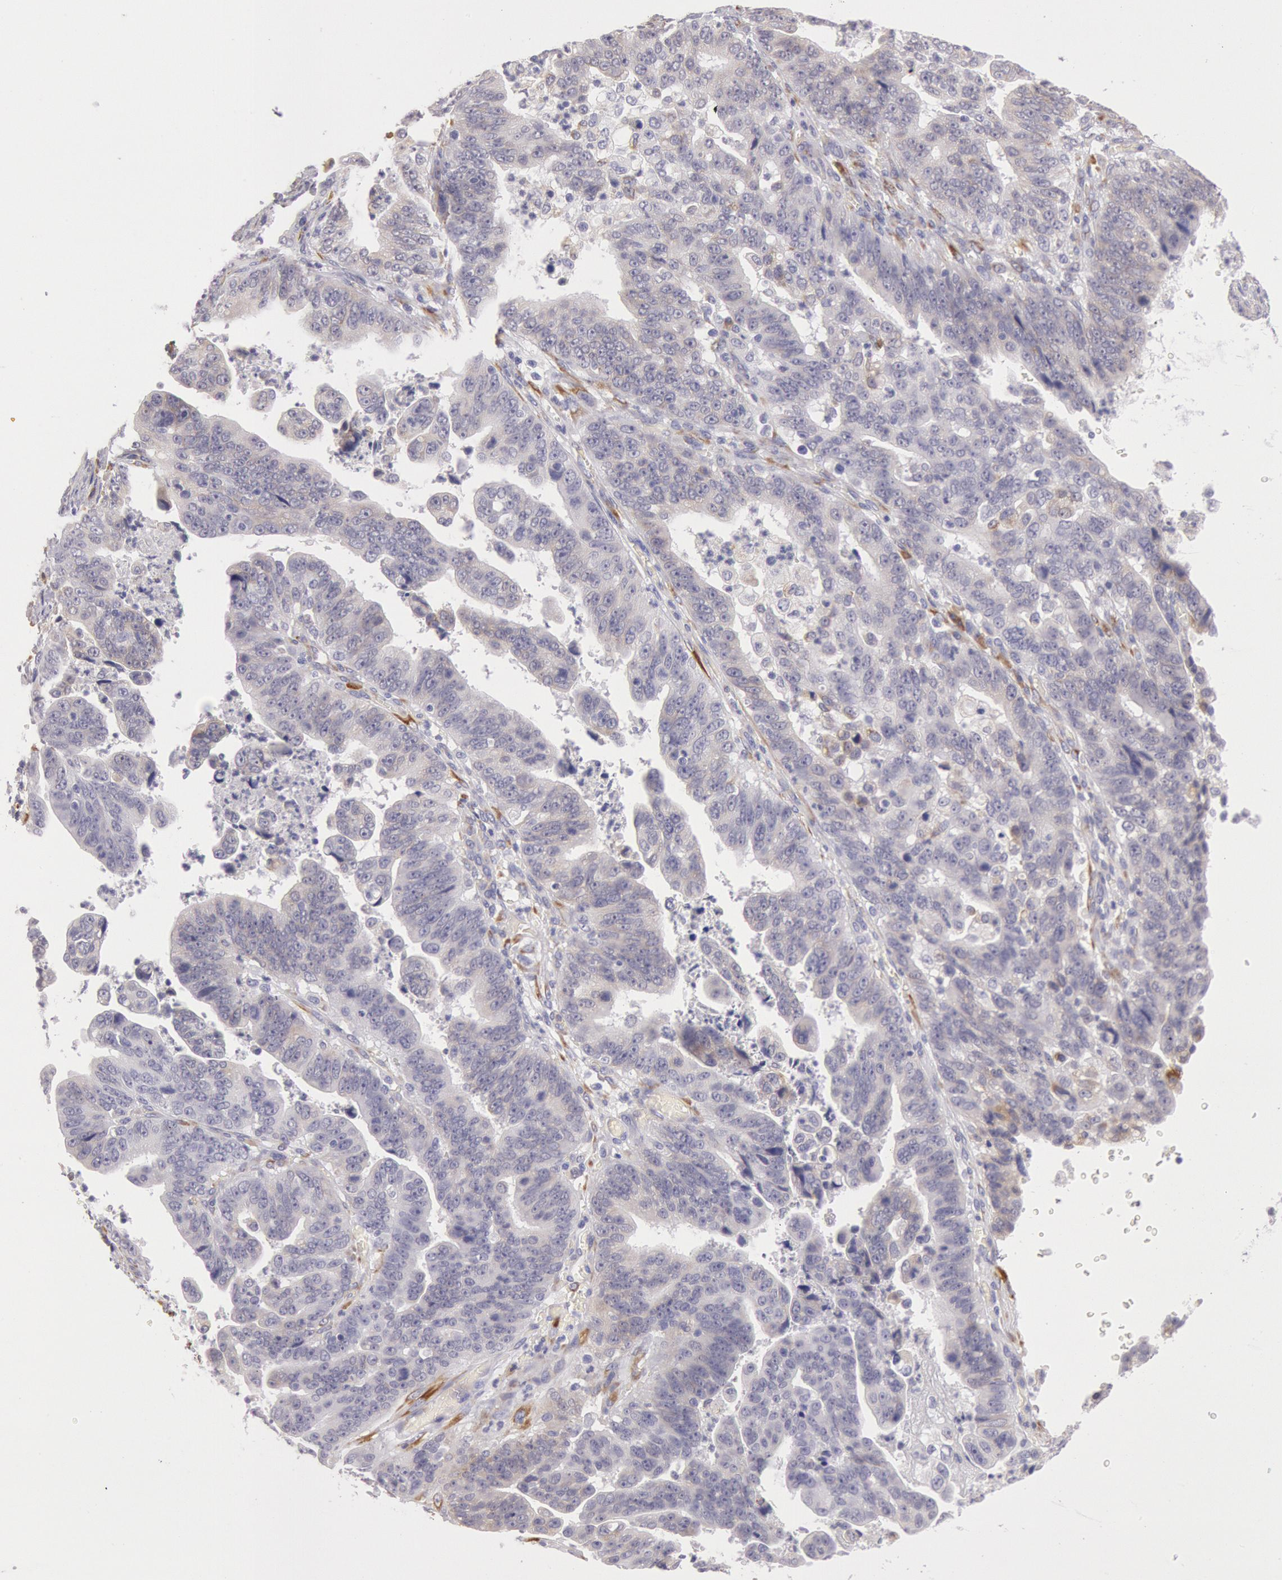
{"staining": {"intensity": "weak", "quantity": "25%-75%", "location": "cytoplasmic/membranous"}, "tissue": "stomach cancer", "cell_type": "Tumor cells", "image_type": "cancer", "snomed": [{"axis": "morphology", "description": "Adenocarcinoma, NOS"}, {"axis": "topography", "description": "Stomach, upper"}], "caption": "Immunohistochemical staining of adenocarcinoma (stomach) shows low levels of weak cytoplasmic/membranous staining in about 25%-75% of tumor cells. (Stains: DAB (3,3'-diaminobenzidine) in brown, nuclei in blue, Microscopy: brightfield microscopy at high magnification).", "gene": "CIDEB", "patient": {"sex": "female", "age": 50}}